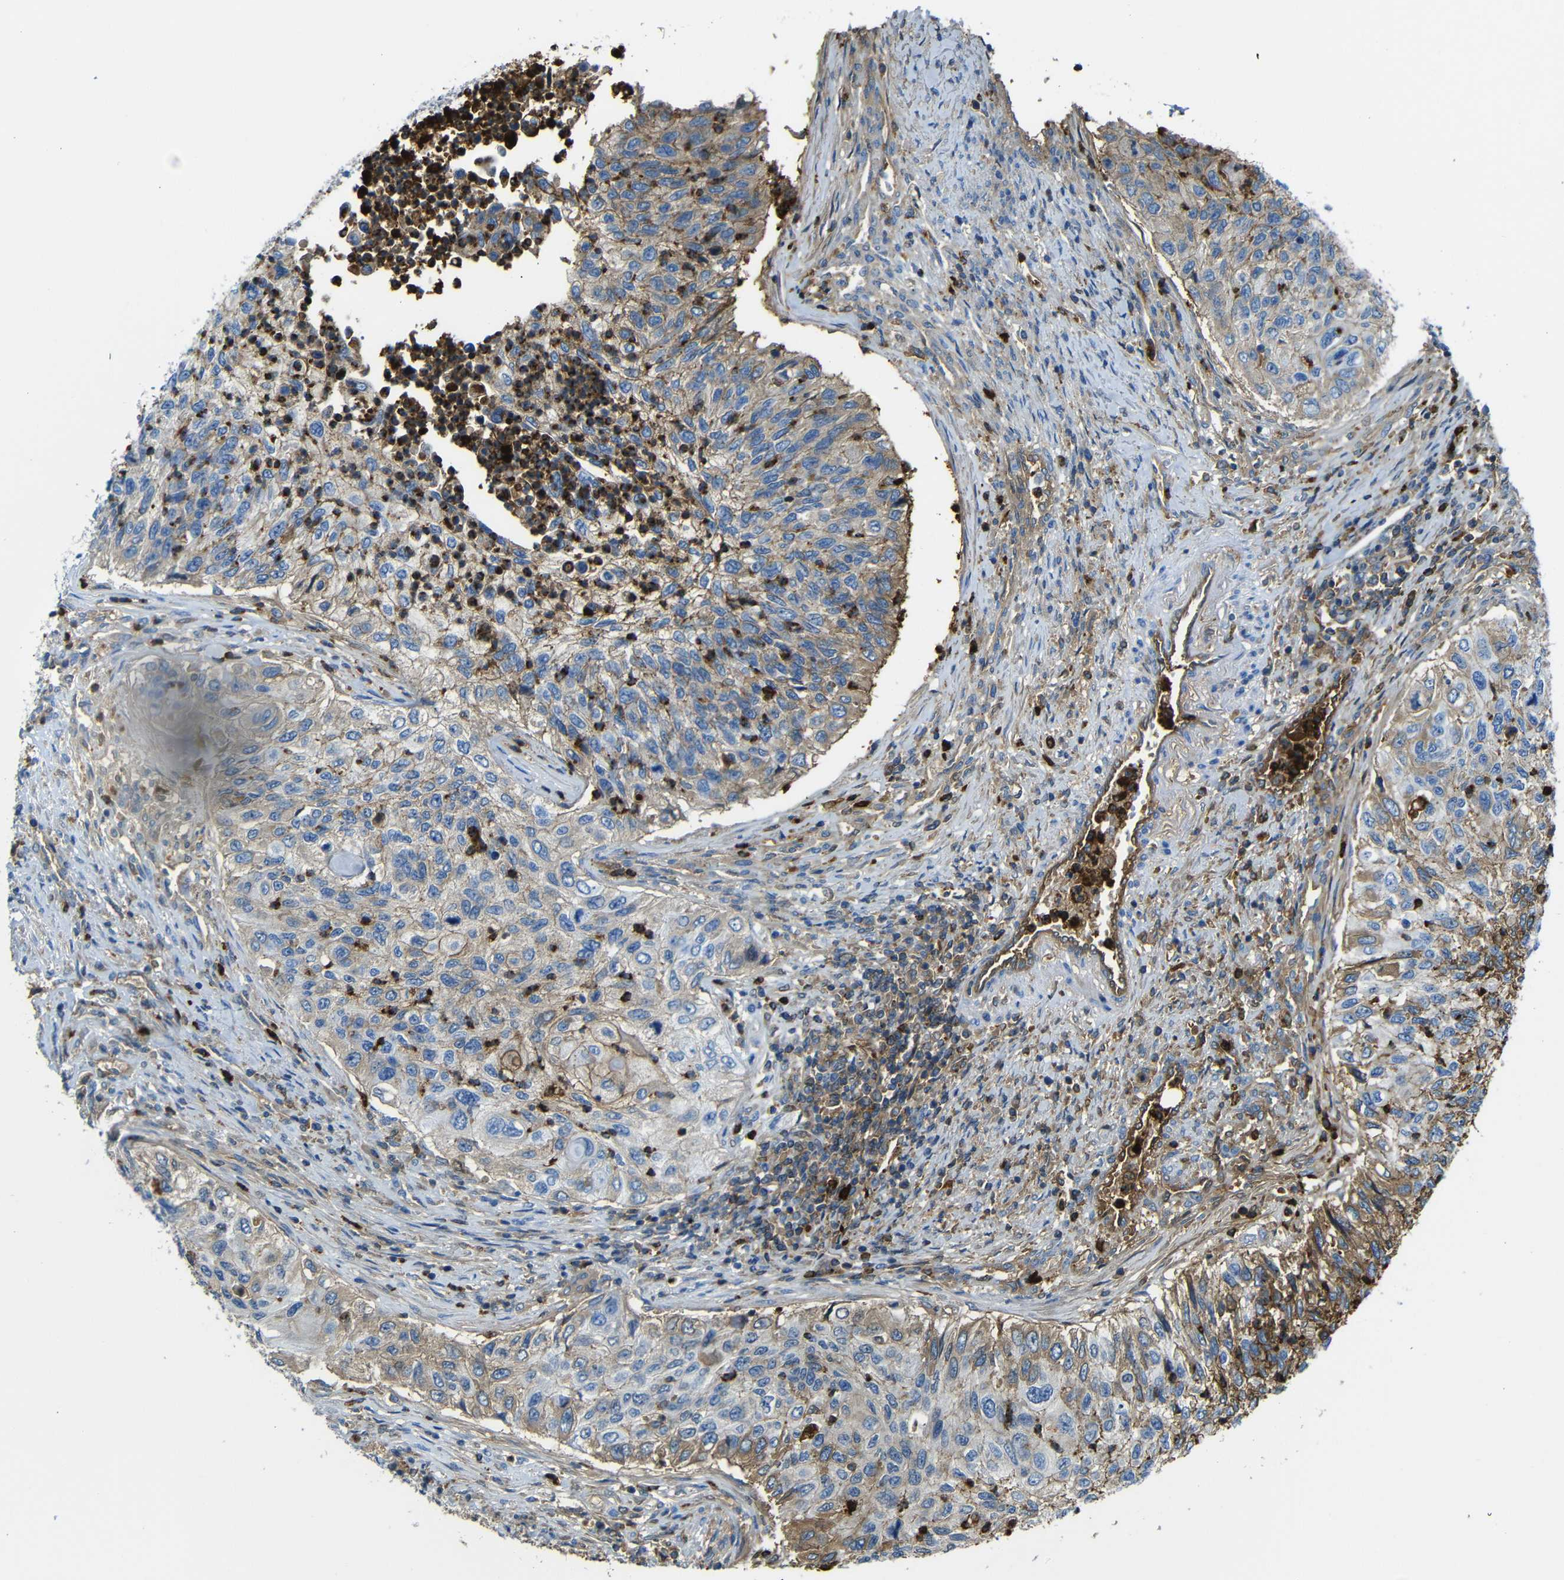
{"staining": {"intensity": "moderate", "quantity": "<25%", "location": "cytoplasmic/membranous"}, "tissue": "urothelial cancer", "cell_type": "Tumor cells", "image_type": "cancer", "snomed": [{"axis": "morphology", "description": "Urothelial carcinoma, High grade"}, {"axis": "topography", "description": "Urinary bladder"}], "caption": "A high-resolution photomicrograph shows immunohistochemistry (IHC) staining of urothelial carcinoma (high-grade), which reveals moderate cytoplasmic/membranous positivity in approximately <25% of tumor cells.", "gene": "SERPINA1", "patient": {"sex": "female", "age": 60}}